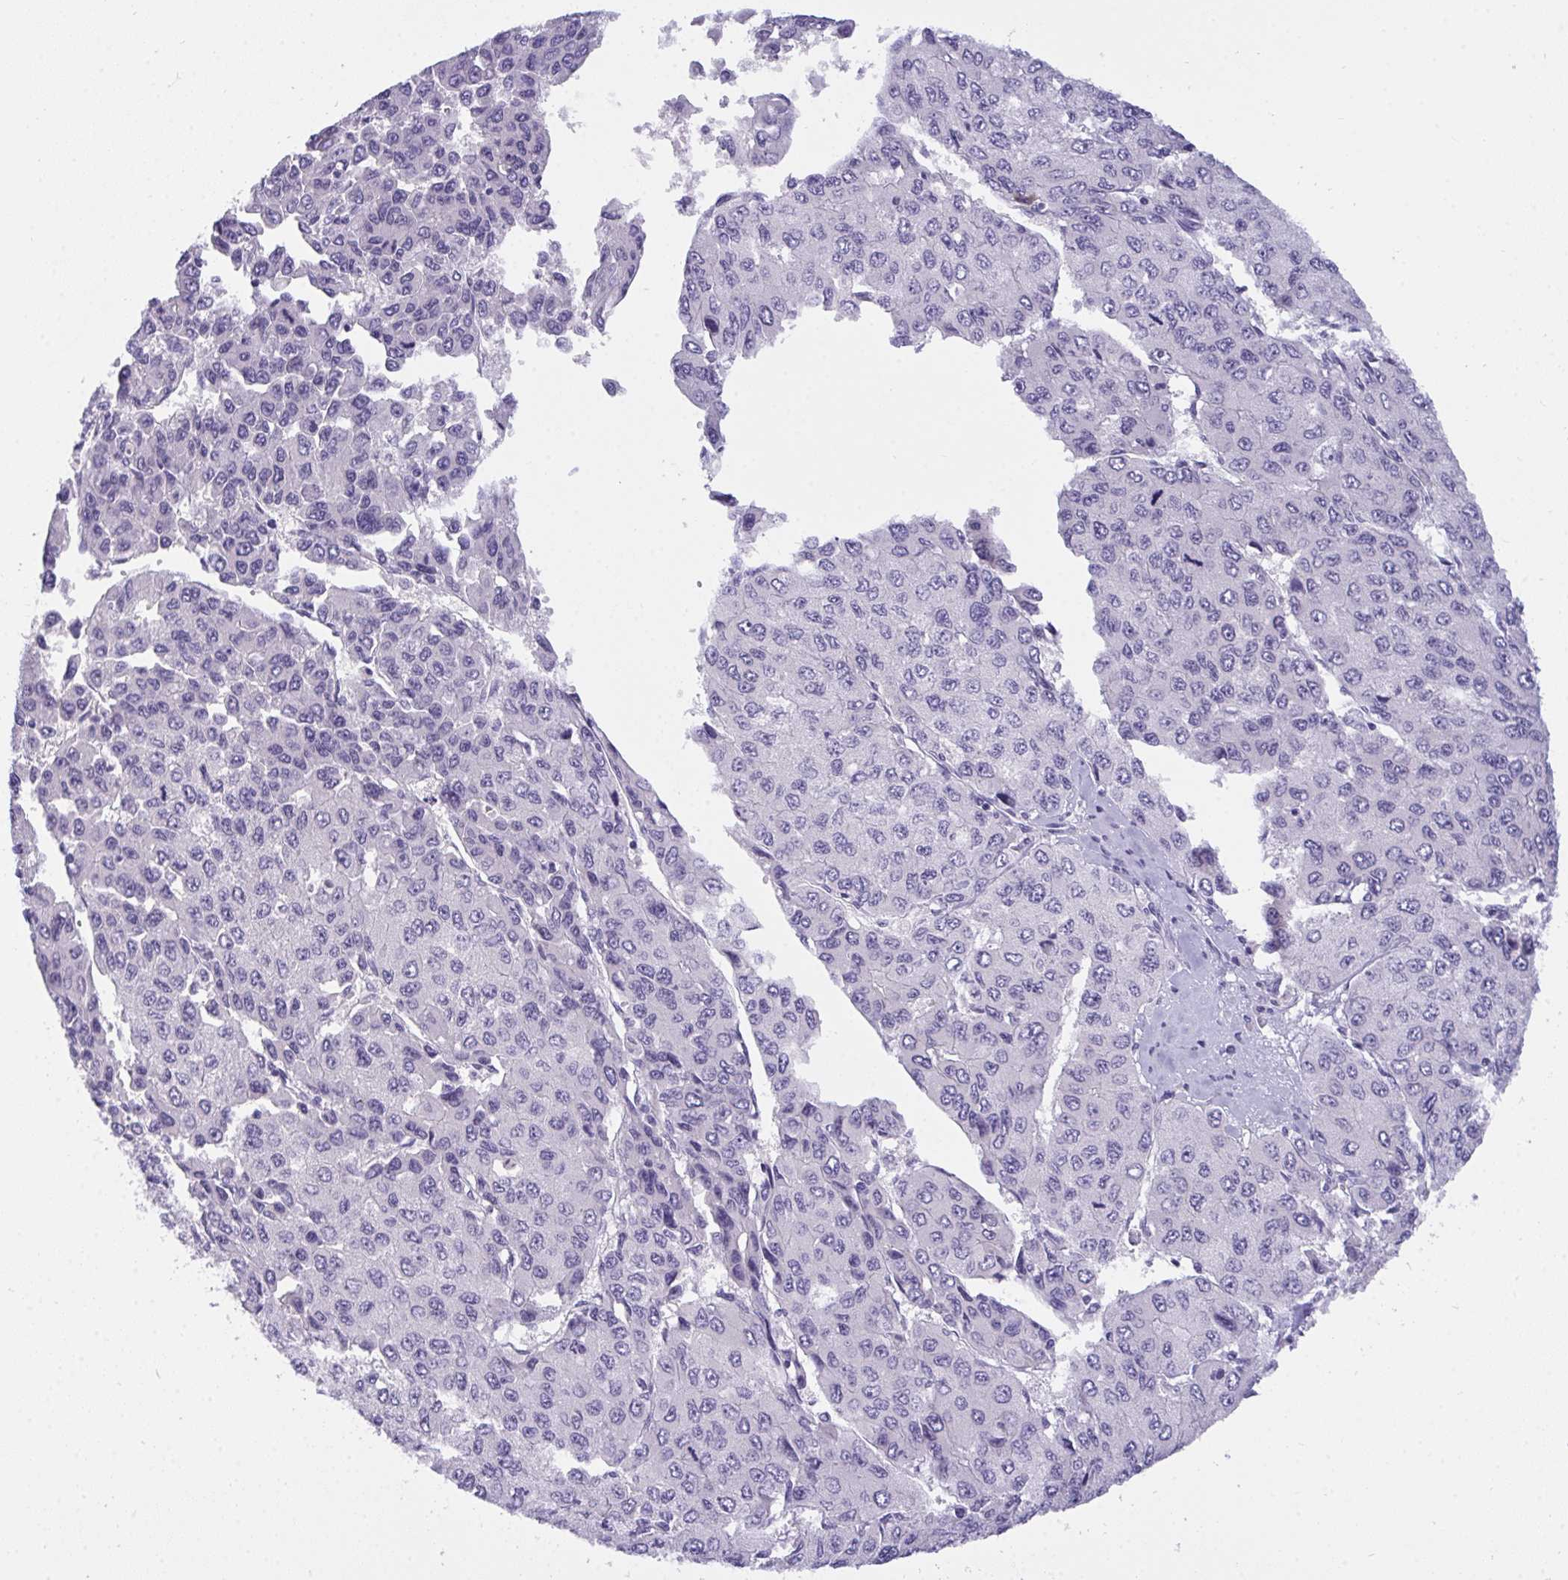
{"staining": {"intensity": "negative", "quantity": "none", "location": "none"}, "tissue": "liver cancer", "cell_type": "Tumor cells", "image_type": "cancer", "snomed": [{"axis": "morphology", "description": "Carcinoma, Hepatocellular, NOS"}, {"axis": "topography", "description": "Liver"}], "caption": "A high-resolution image shows immunohistochemistry (IHC) staining of liver hepatocellular carcinoma, which displays no significant expression in tumor cells. (Immunohistochemistry, brightfield microscopy, high magnification).", "gene": "SEMA6B", "patient": {"sex": "female", "age": 66}}